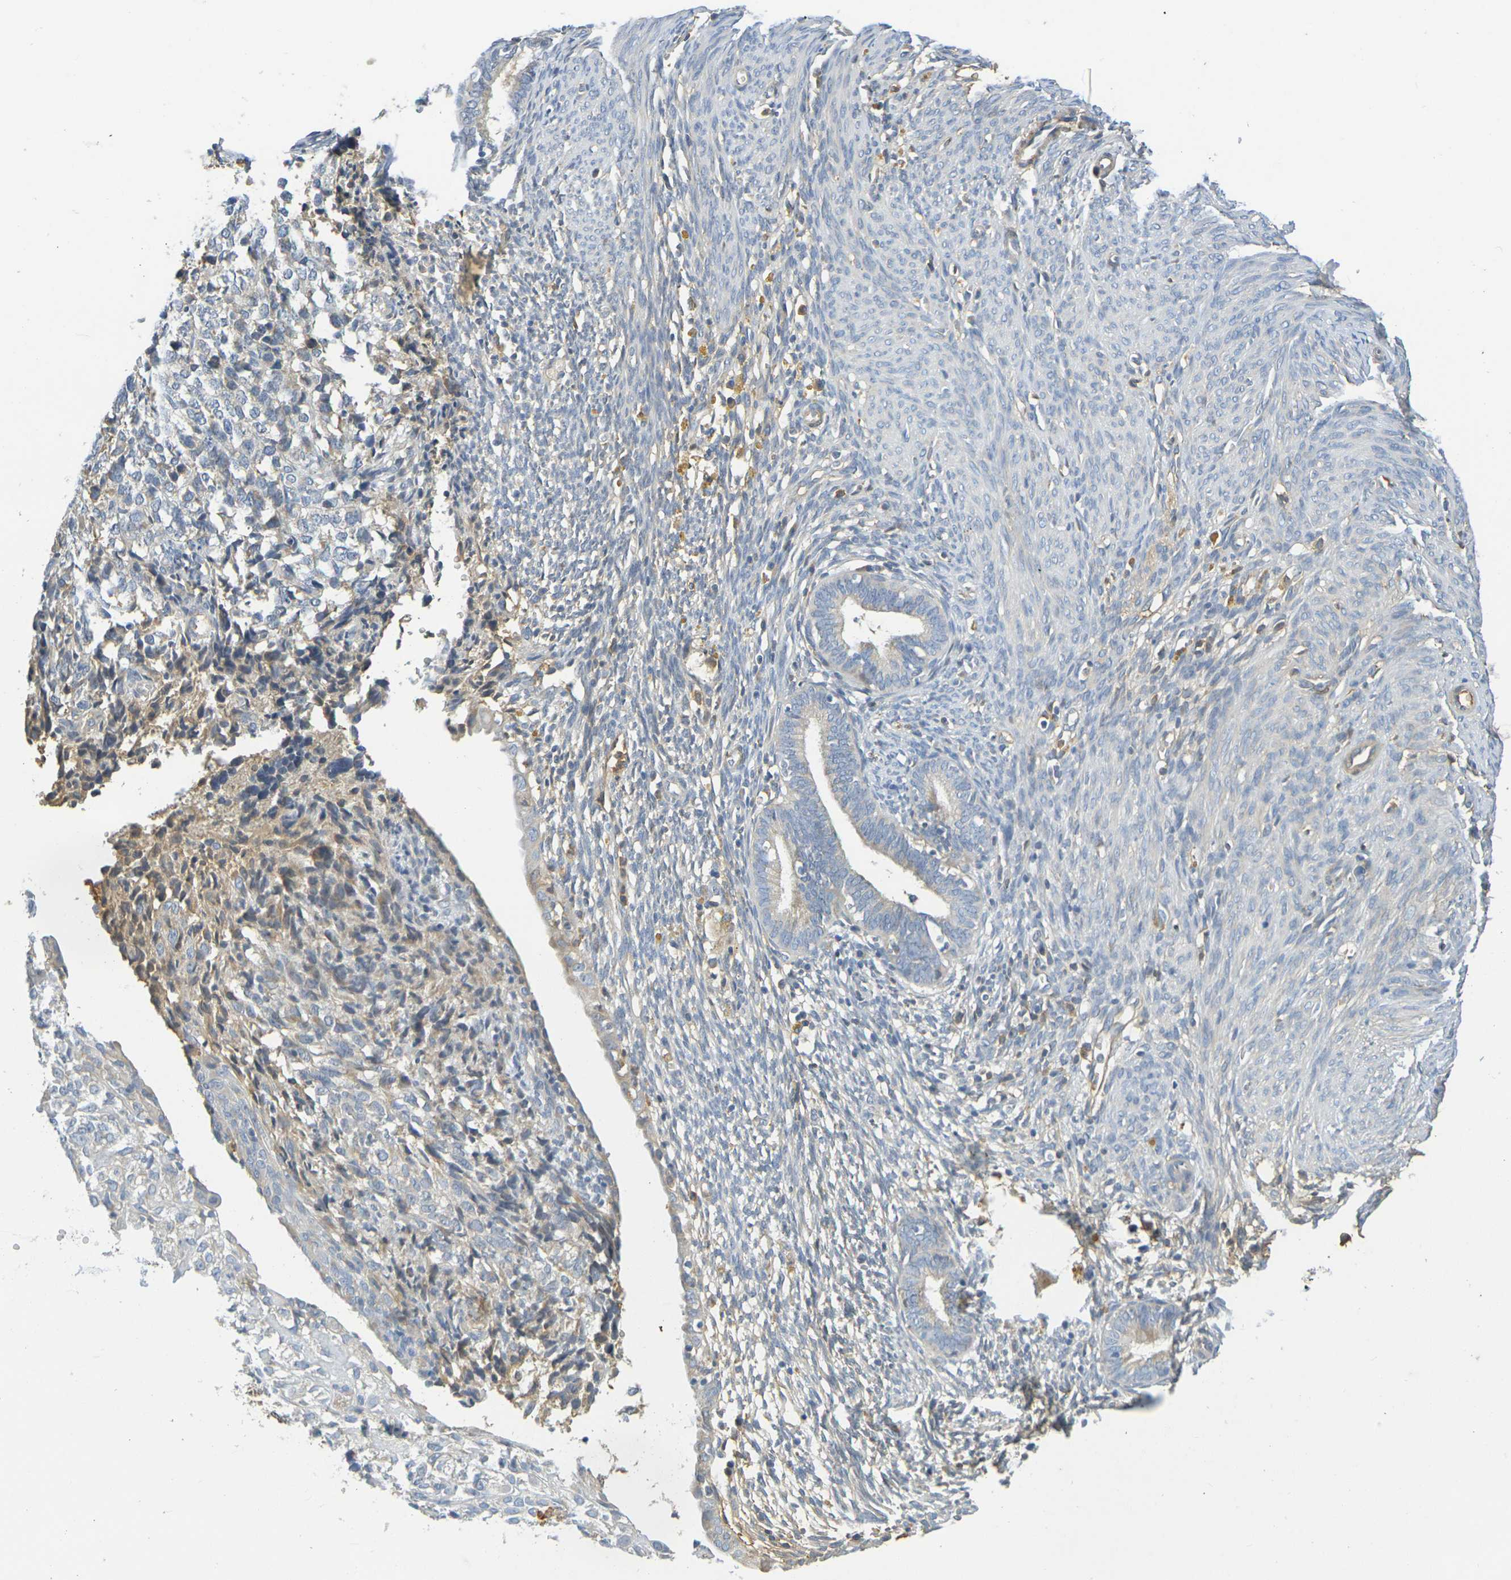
{"staining": {"intensity": "weak", "quantity": "25%-75%", "location": "cytoplasmic/membranous"}, "tissue": "endometrium", "cell_type": "Cells in endometrial stroma", "image_type": "normal", "snomed": [{"axis": "morphology", "description": "Normal tissue, NOS"}, {"axis": "morphology", "description": "Adenocarcinoma, NOS"}, {"axis": "topography", "description": "Endometrium"}, {"axis": "topography", "description": "Ovary"}], "caption": "Immunohistochemical staining of normal endometrium demonstrates low levels of weak cytoplasmic/membranous positivity in about 25%-75% of cells in endometrial stroma.", "gene": "C1QA", "patient": {"sex": "female", "age": 68}}